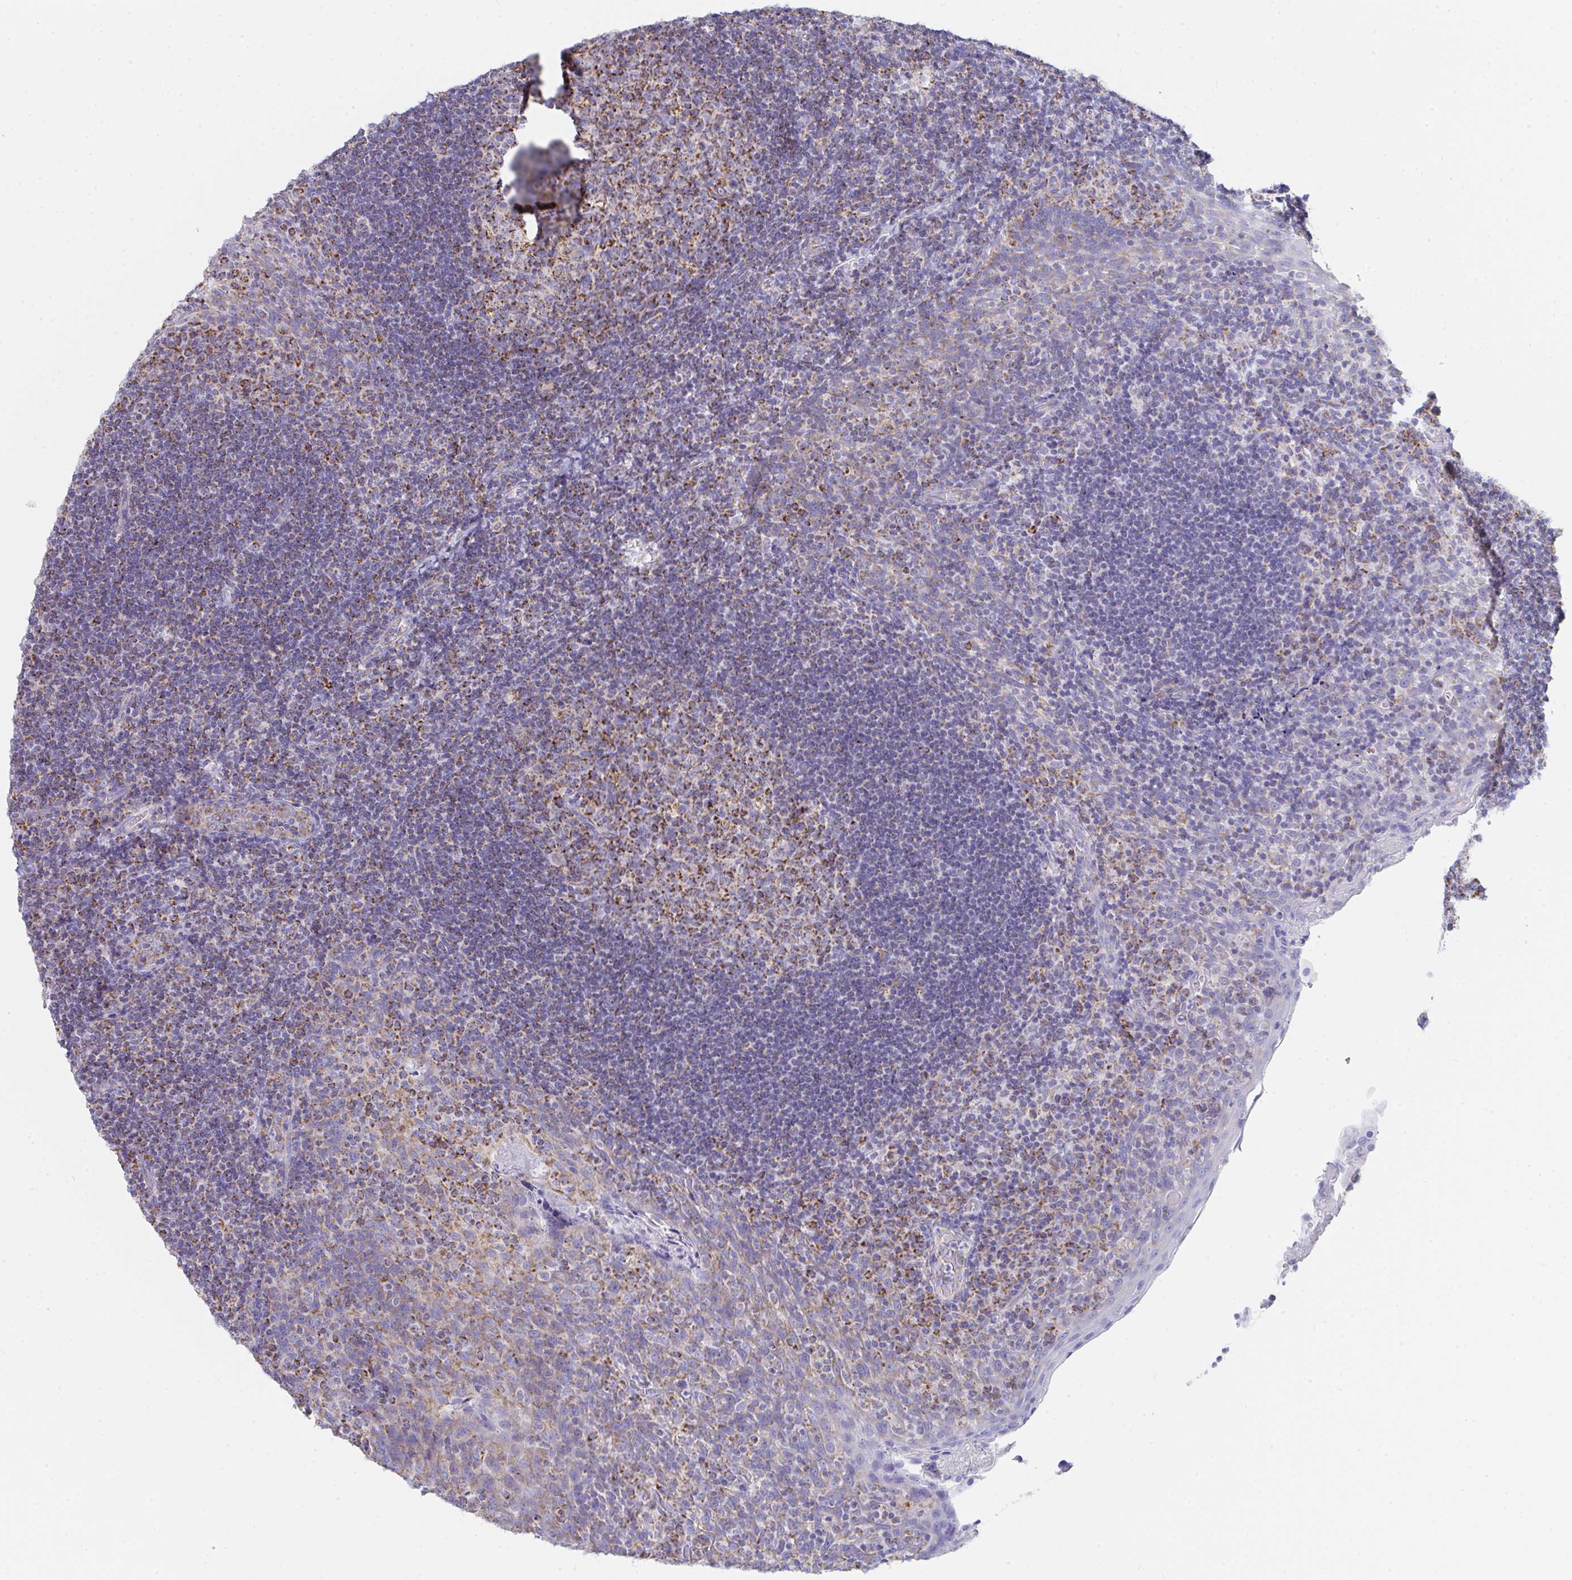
{"staining": {"intensity": "moderate", "quantity": "25%-75%", "location": "cytoplasmic/membranous"}, "tissue": "tonsil", "cell_type": "Germinal center cells", "image_type": "normal", "snomed": [{"axis": "morphology", "description": "Normal tissue, NOS"}, {"axis": "topography", "description": "Tonsil"}], "caption": "A brown stain shows moderate cytoplasmic/membranous expression of a protein in germinal center cells of unremarkable tonsil.", "gene": "AIFM1", "patient": {"sex": "male", "age": 17}}